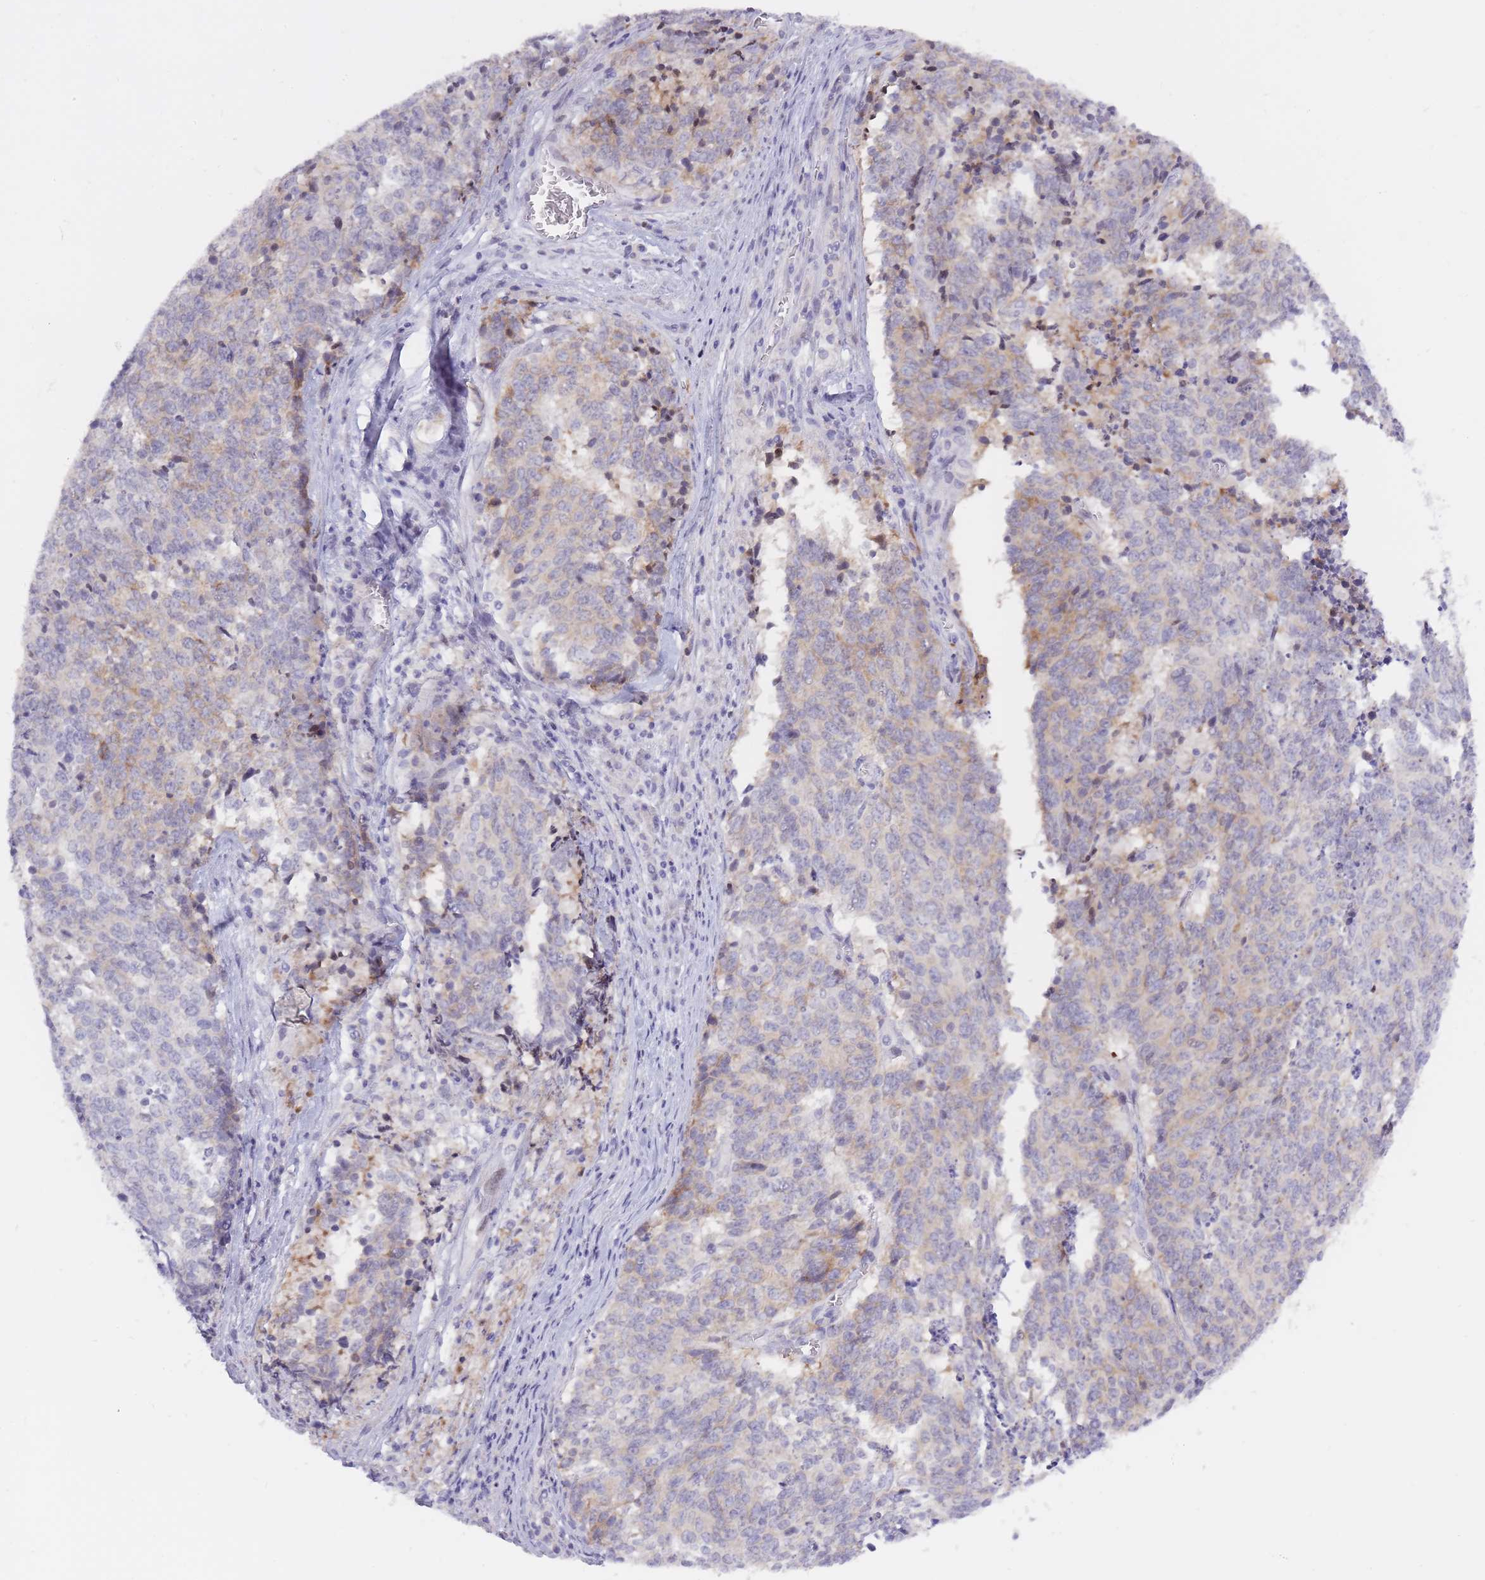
{"staining": {"intensity": "moderate", "quantity": "<25%", "location": "cytoplasmic/membranous"}, "tissue": "cervical cancer", "cell_type": "Tumor cells", "image_type": "cancer", "snomed": [{"axis": "morphology", "description": "Squamous cell carcinoma, NOS"}, {"axis": "topography", "description": "Cervix"}], "caption": "Protein staining demonstrates moderate cytoplasmic/membranous expression in approximately <25% of tumor cells in squamous cell carcinoma (cervical).", "gene": "BDKRB2", "patient": {"sex": "female", "age": 29}}